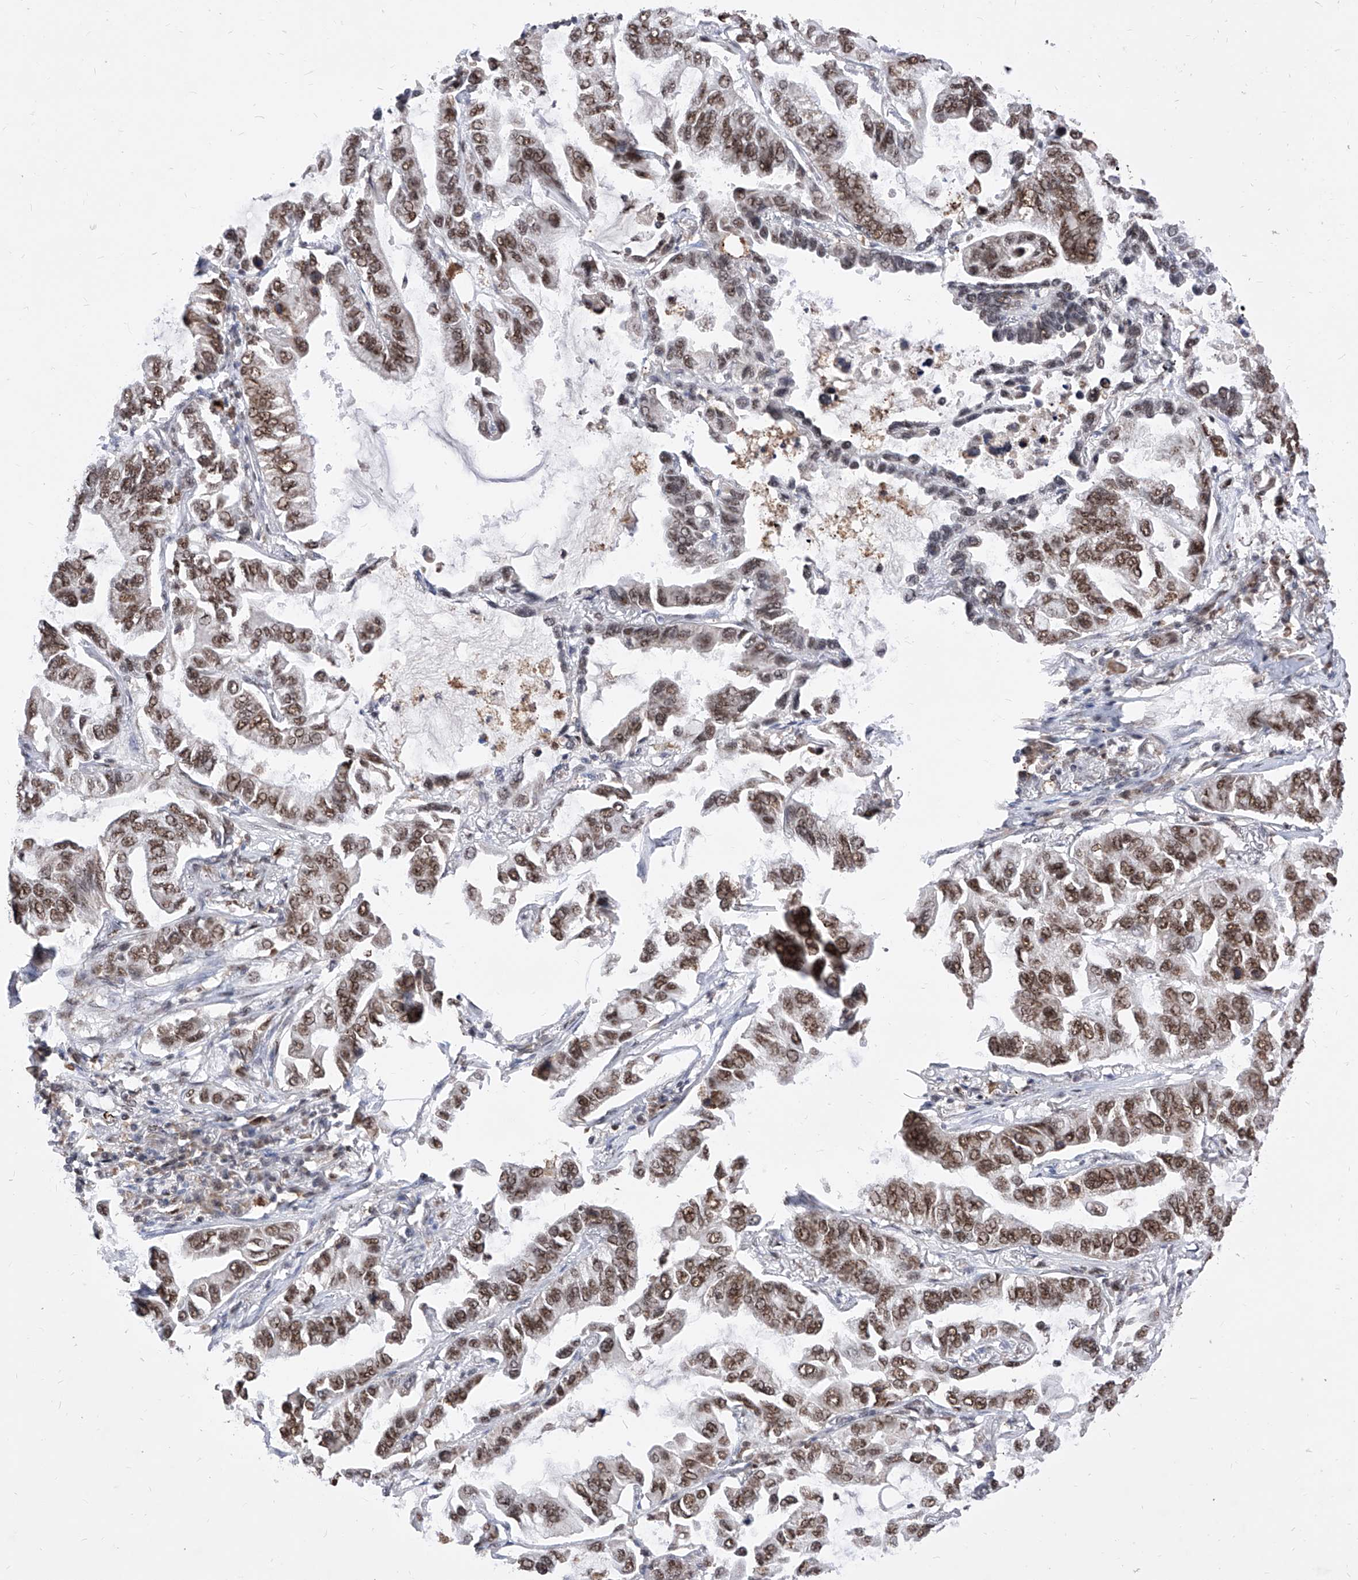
{"staining": {"intensity": "moderate", "quantity": ">75%", "location": "nuclear"}, "tissue": "lung cancer", "cell_type": "Tumor cells", "image_type": "cancer", "snomed": [{"axis": "morphology", "description": "Adenocarcinoma, NOS"}, {"axis": "topography", "description": "Lung"}], "caption": "Lung adenocarcinoma tissue exhibits moderate nuclear staining in approximately >75% of tumor cells", "gene": "PHF5A", "patient": {"sex": "male", "age": 64}}